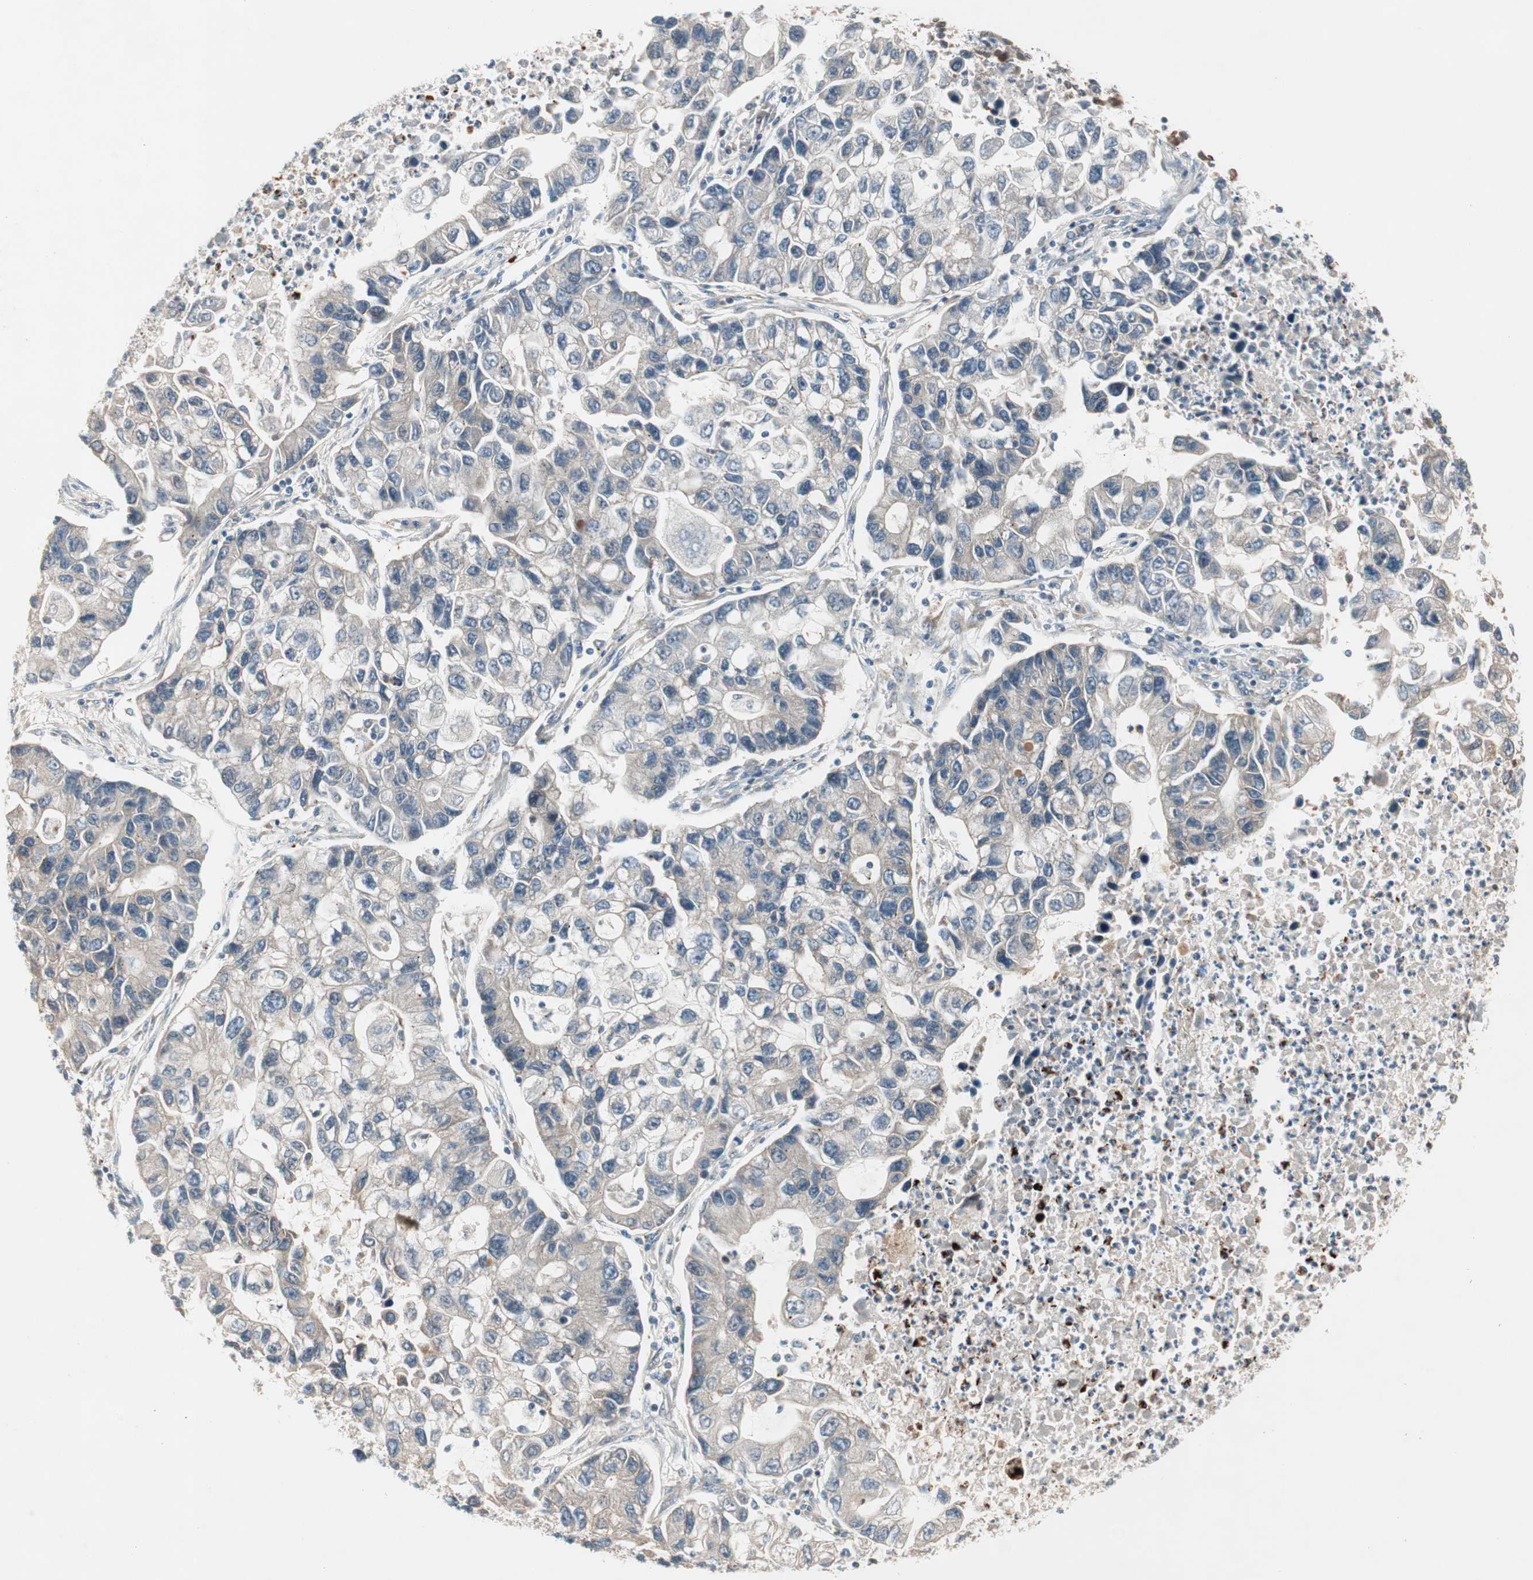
{"staining": {"intensity": "weak", "quantity": "<25%", "location": "cytoplasmic/membranous"}, "tissue": "lung cancer", "cell_type": "Tumor cells", "image_type": "cancer", "snomed": [{"axis": "morphology", "description": "Adenocarcinoma, NOS"}, {"axis": "topography", "description": "Lung"}], "caption": "The image shows no staining of tumor cells in adenocarcinoma (lung).", "gene": "PGBD1", "patient": {"sex": "female", "age": 51}}